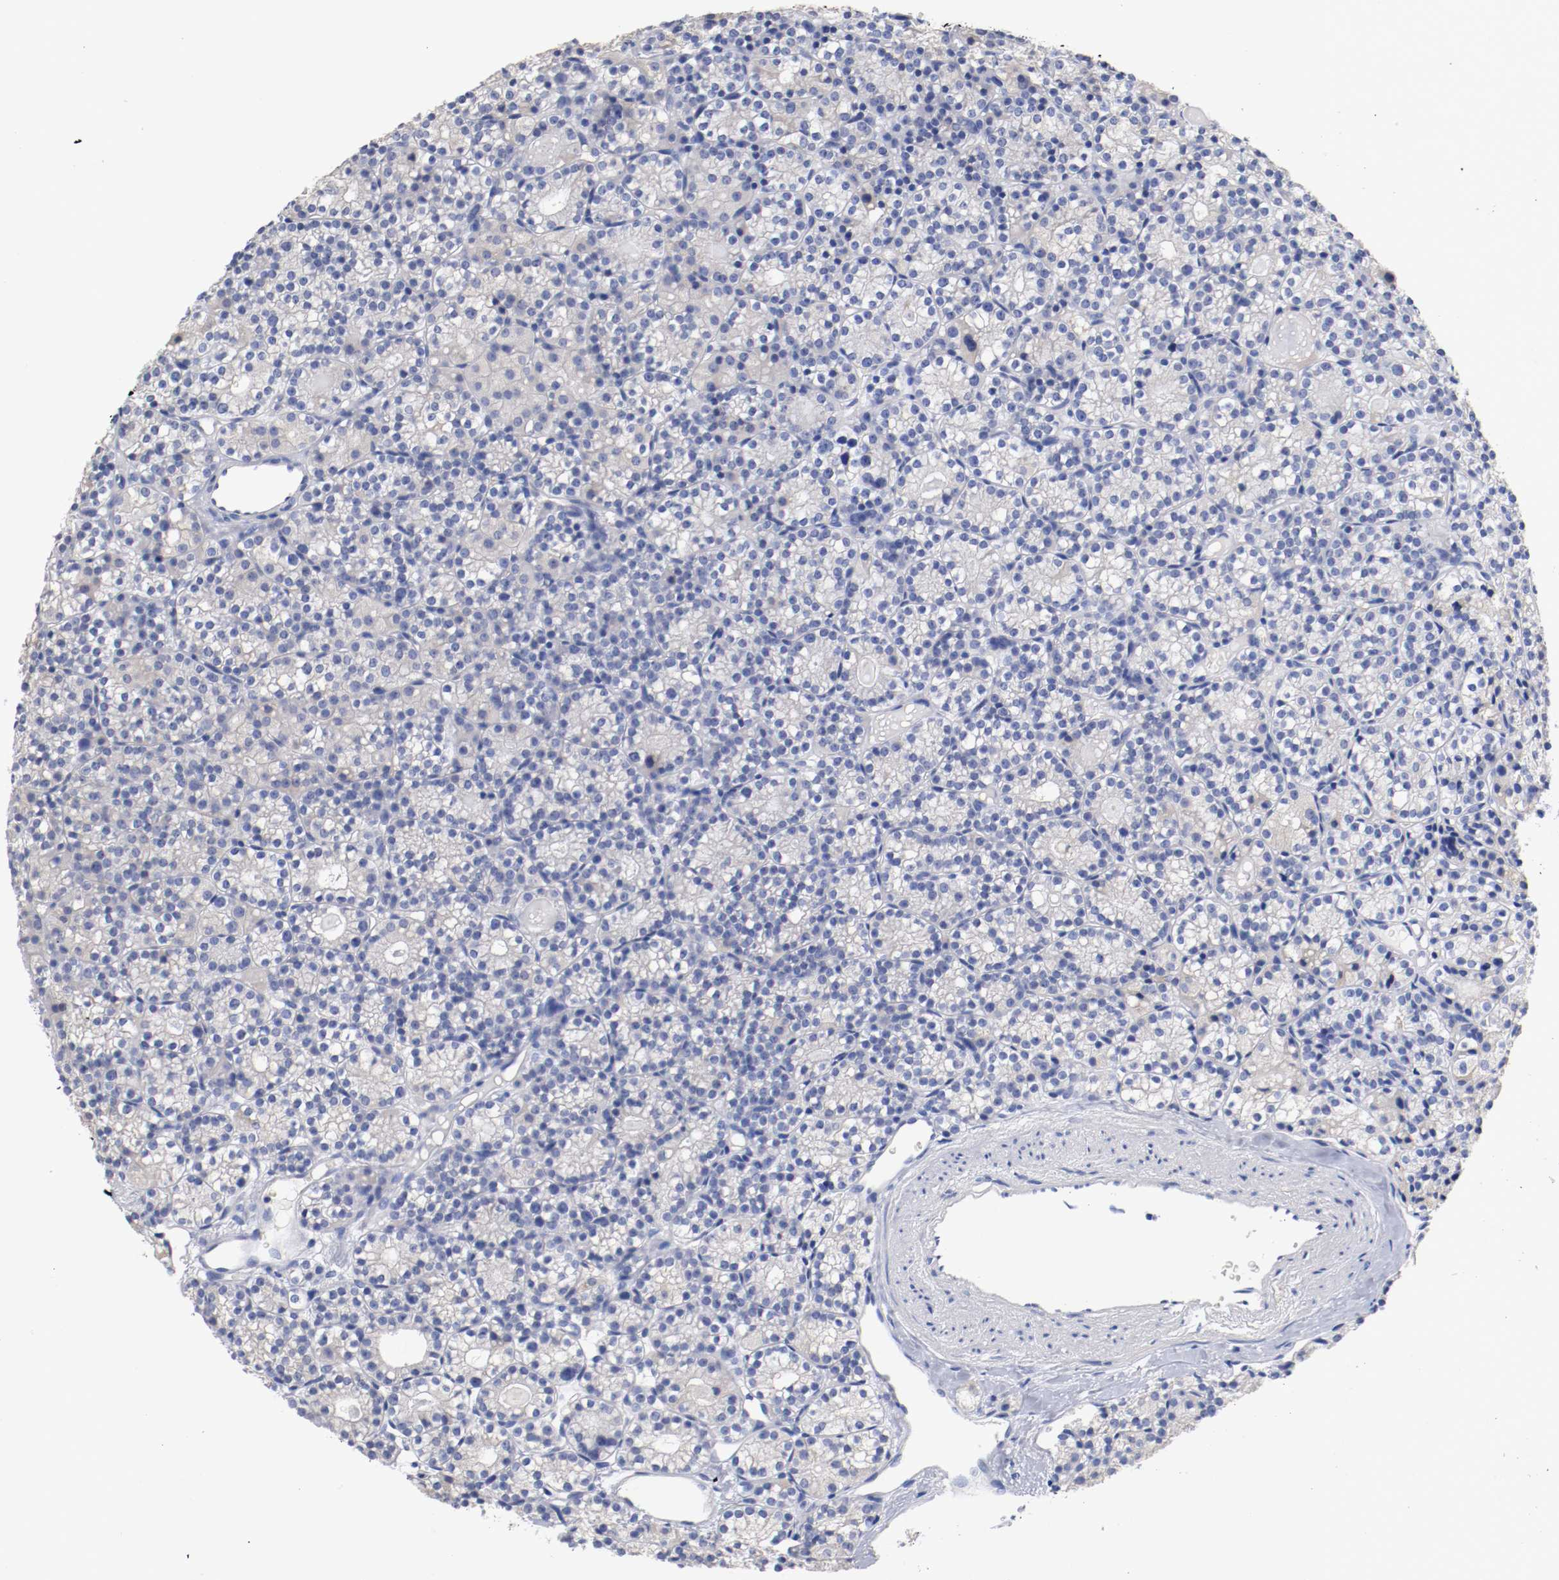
{"staining": {"intensity": "negative", "quantity": "none", "location": "none"}, "tissue": "parathyroid gland", "cell_type": "Glandular cells", "image_type": "normal", "snomed": [{"axis": "morphology", "description": "Normal tissue, NOS"}, {"axis": "topography", "description": "Parathyroid gland"}], "caption": "An image of parathyroid gland stained for a protein demonstrates no brown staining in glandular cells. Brightfield microscopy of immunohistochemistry stained with DAB (3,3'-diaminobenzidine) (brown) and hematoxylin (blue), captured at high magnification.", "gene": "FGFBP1", "patient": {"sex": "female", "age": 64}}